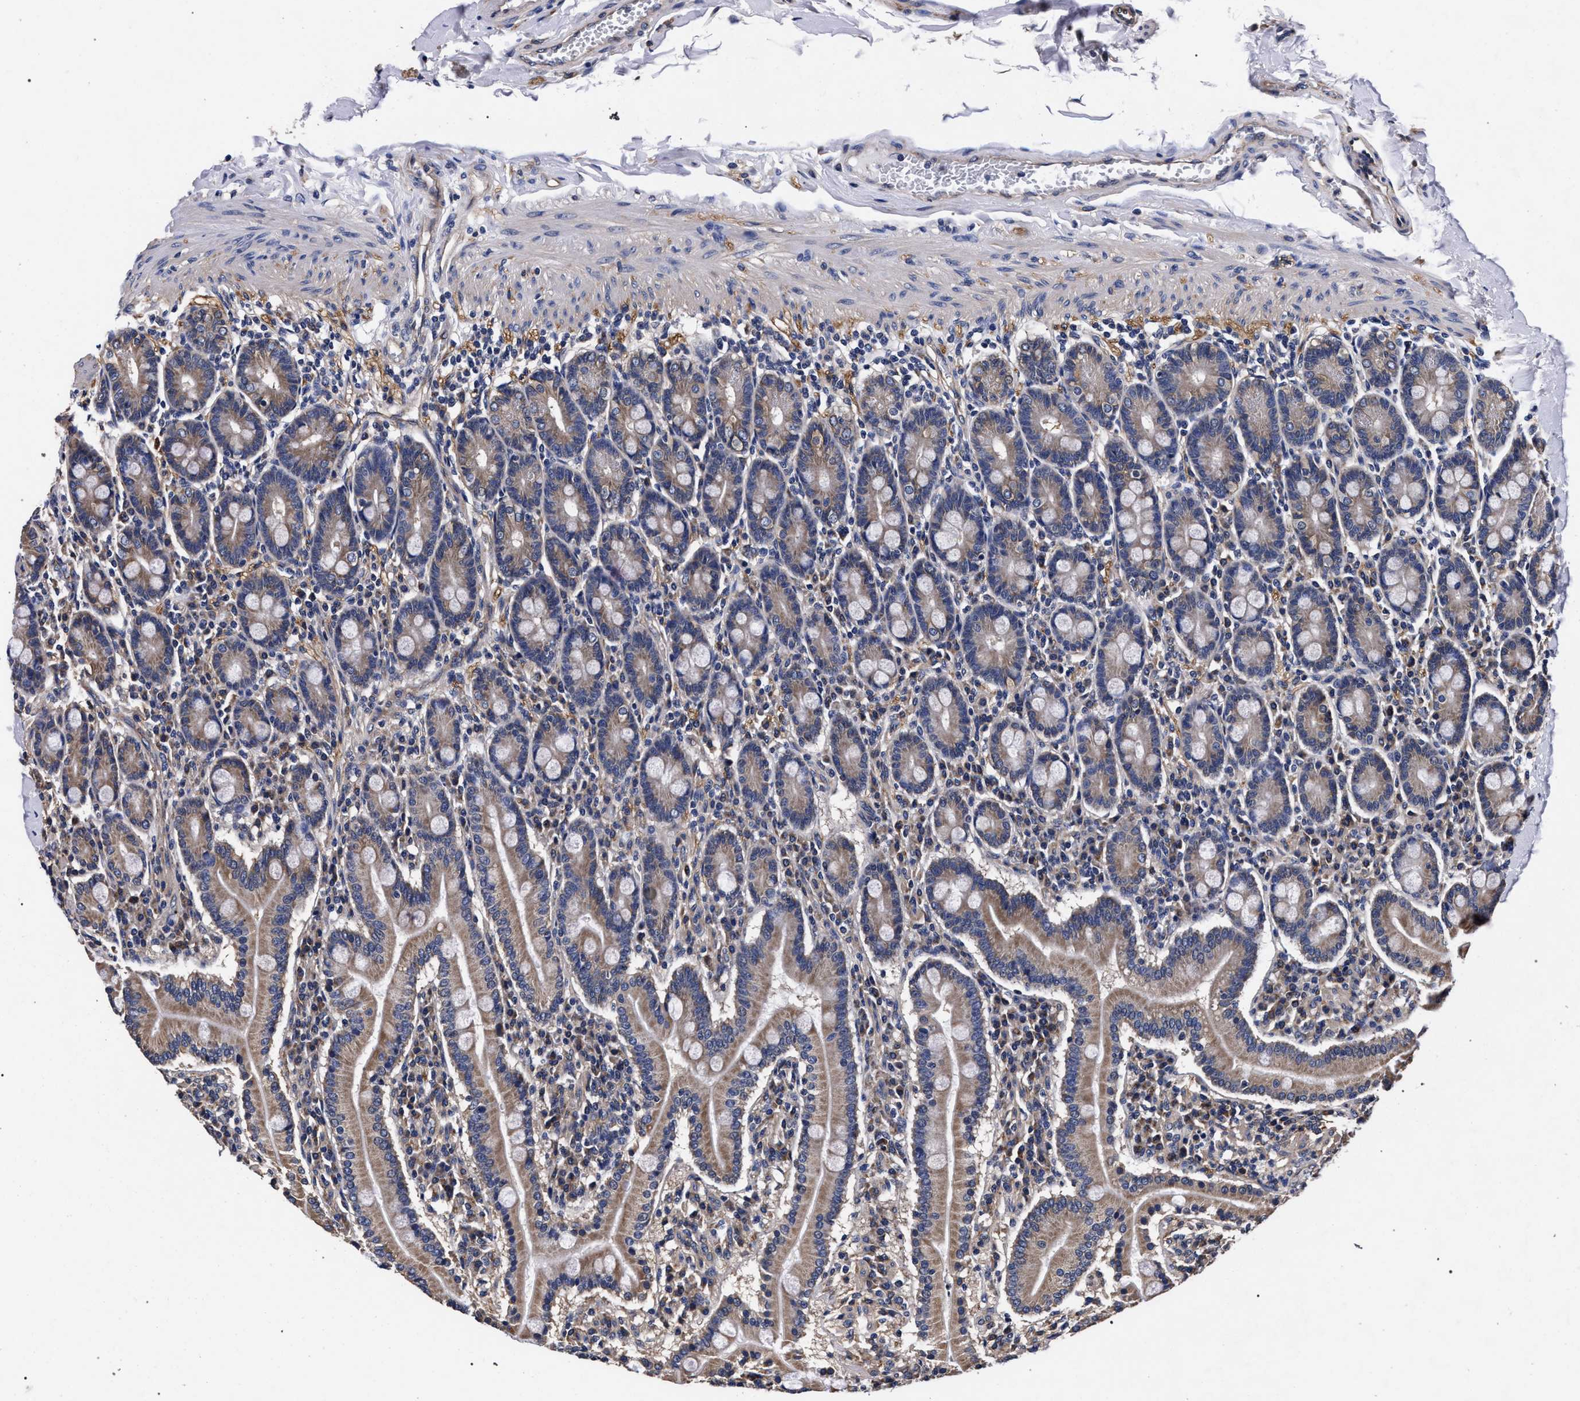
{"staining": {"intensity": "moderate", "quantity": ">75%", "location": "cytoplasmic/membranous"}, "tissue": "duodenum", "cell_type": "Glandular cells", "image_type": "normal", "snomed": [{"axis": "morphology", "description": "Normal tissue, NOS"}, {"axis": "topography", "description": "Duodenum"}], "caption": "The image reveals a brown stain indicating the presence of a protein in the cytoplasmic/membranous of glandular cells in duodenum. The staining is performed using DAB (3,3'-diaminobenzidine) brown chromogen to label protein expression. The nuclei are counter-stained blue using hematoxylin.", "gene": "CFAP95", "patient": {"sex": "male", "age": 50}}